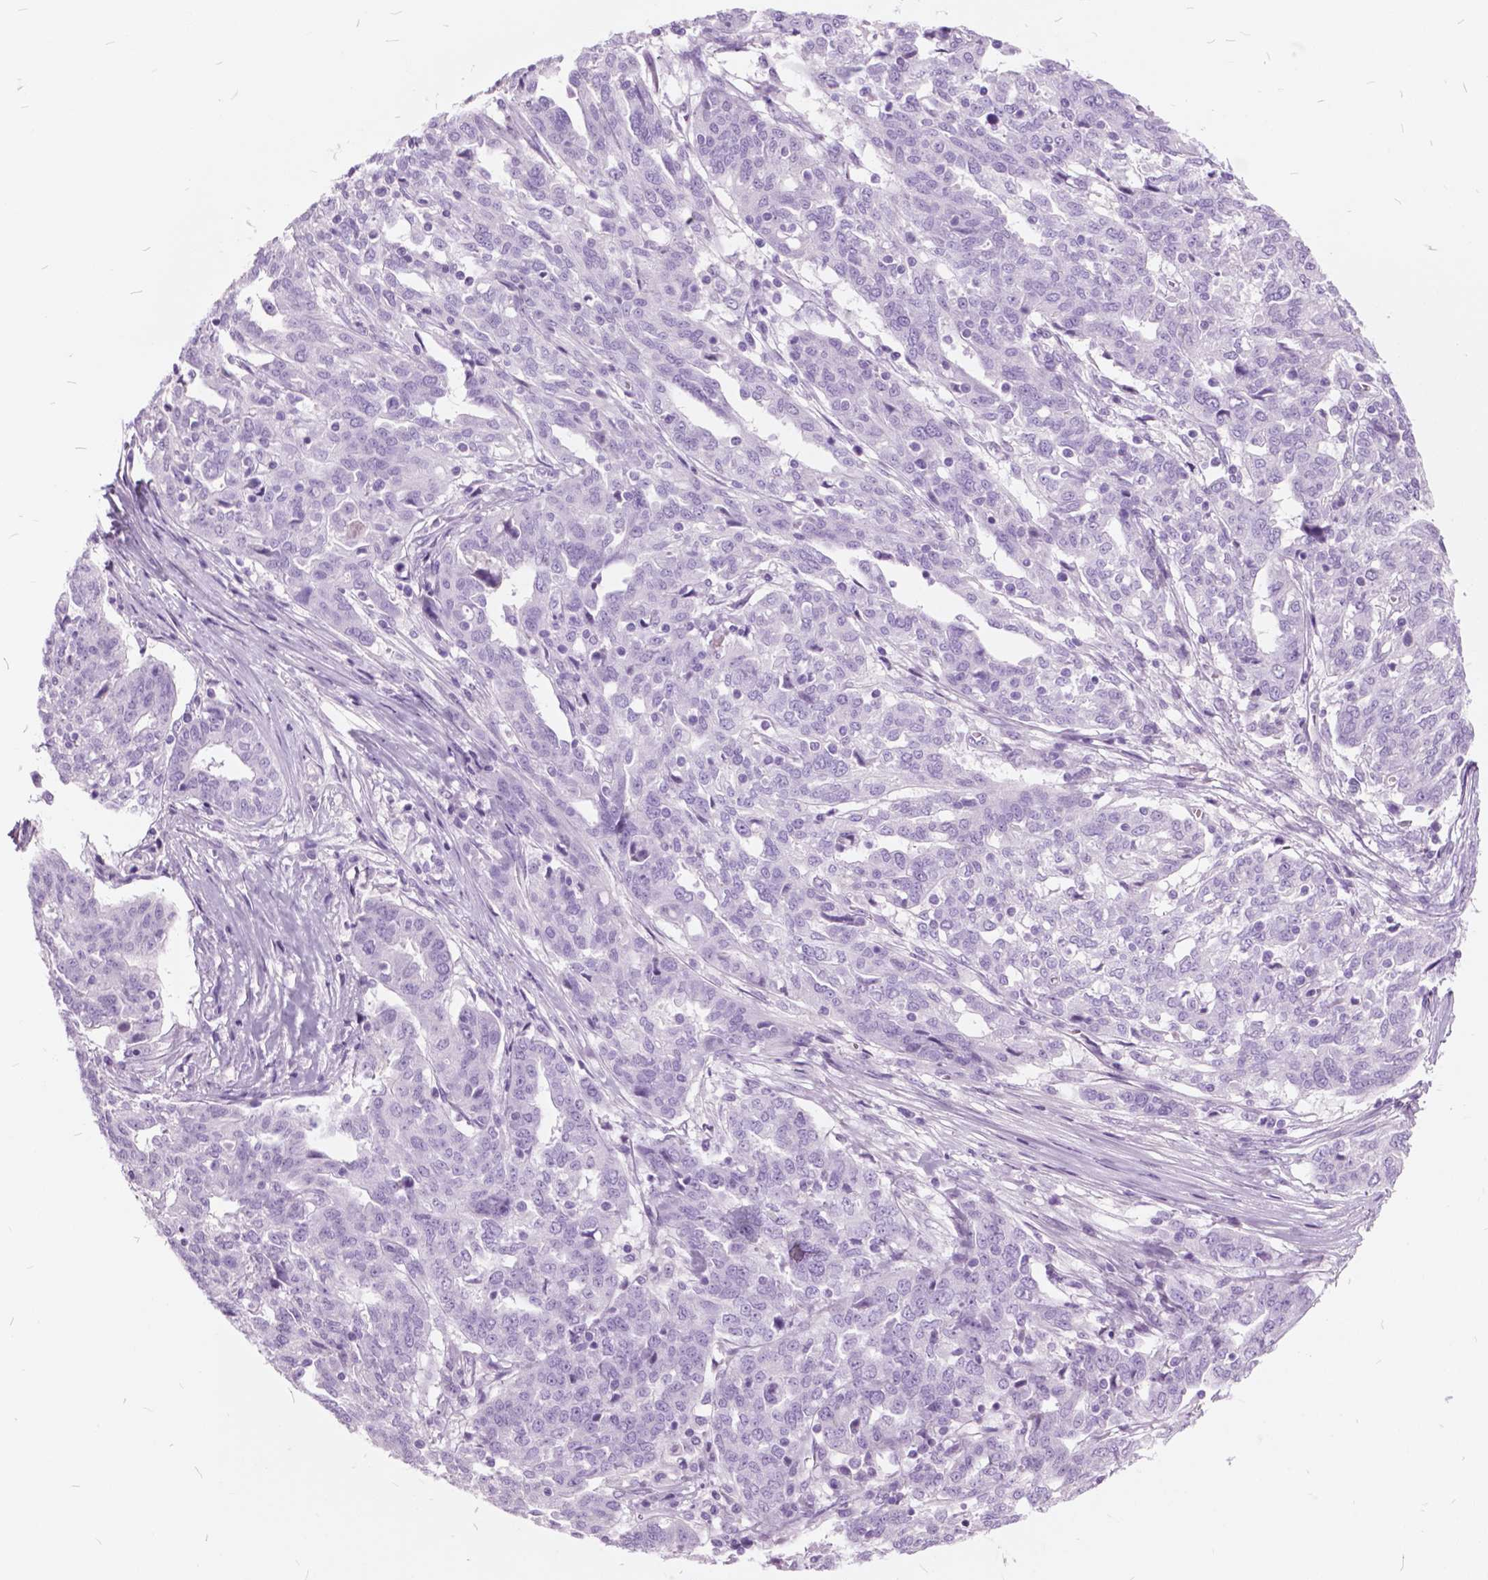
{"staining": {"intensity": "negative", "quantity": "none", "location": "none"}, "tissue": "ovarian cancer", "cell_type": "Tumor cells", "image_type": "cancer", "snomed": [{"axis": "morphology", "description": "Cystadenocarcinoma, serous, NOS"}, {"axis": "topography", "description": "Ovary"}], "caption": "An image of human ovarian serous cystadenocarcinoma is negative for staining in tumor cells. (Stains: DAB immunohistochemistry (IHC) with hematoxylin counter stain, Microscopy: brightfield microscopy at high magnification).", "gene": "GDF9", "patient": {"sex": "female", "age": 67}}